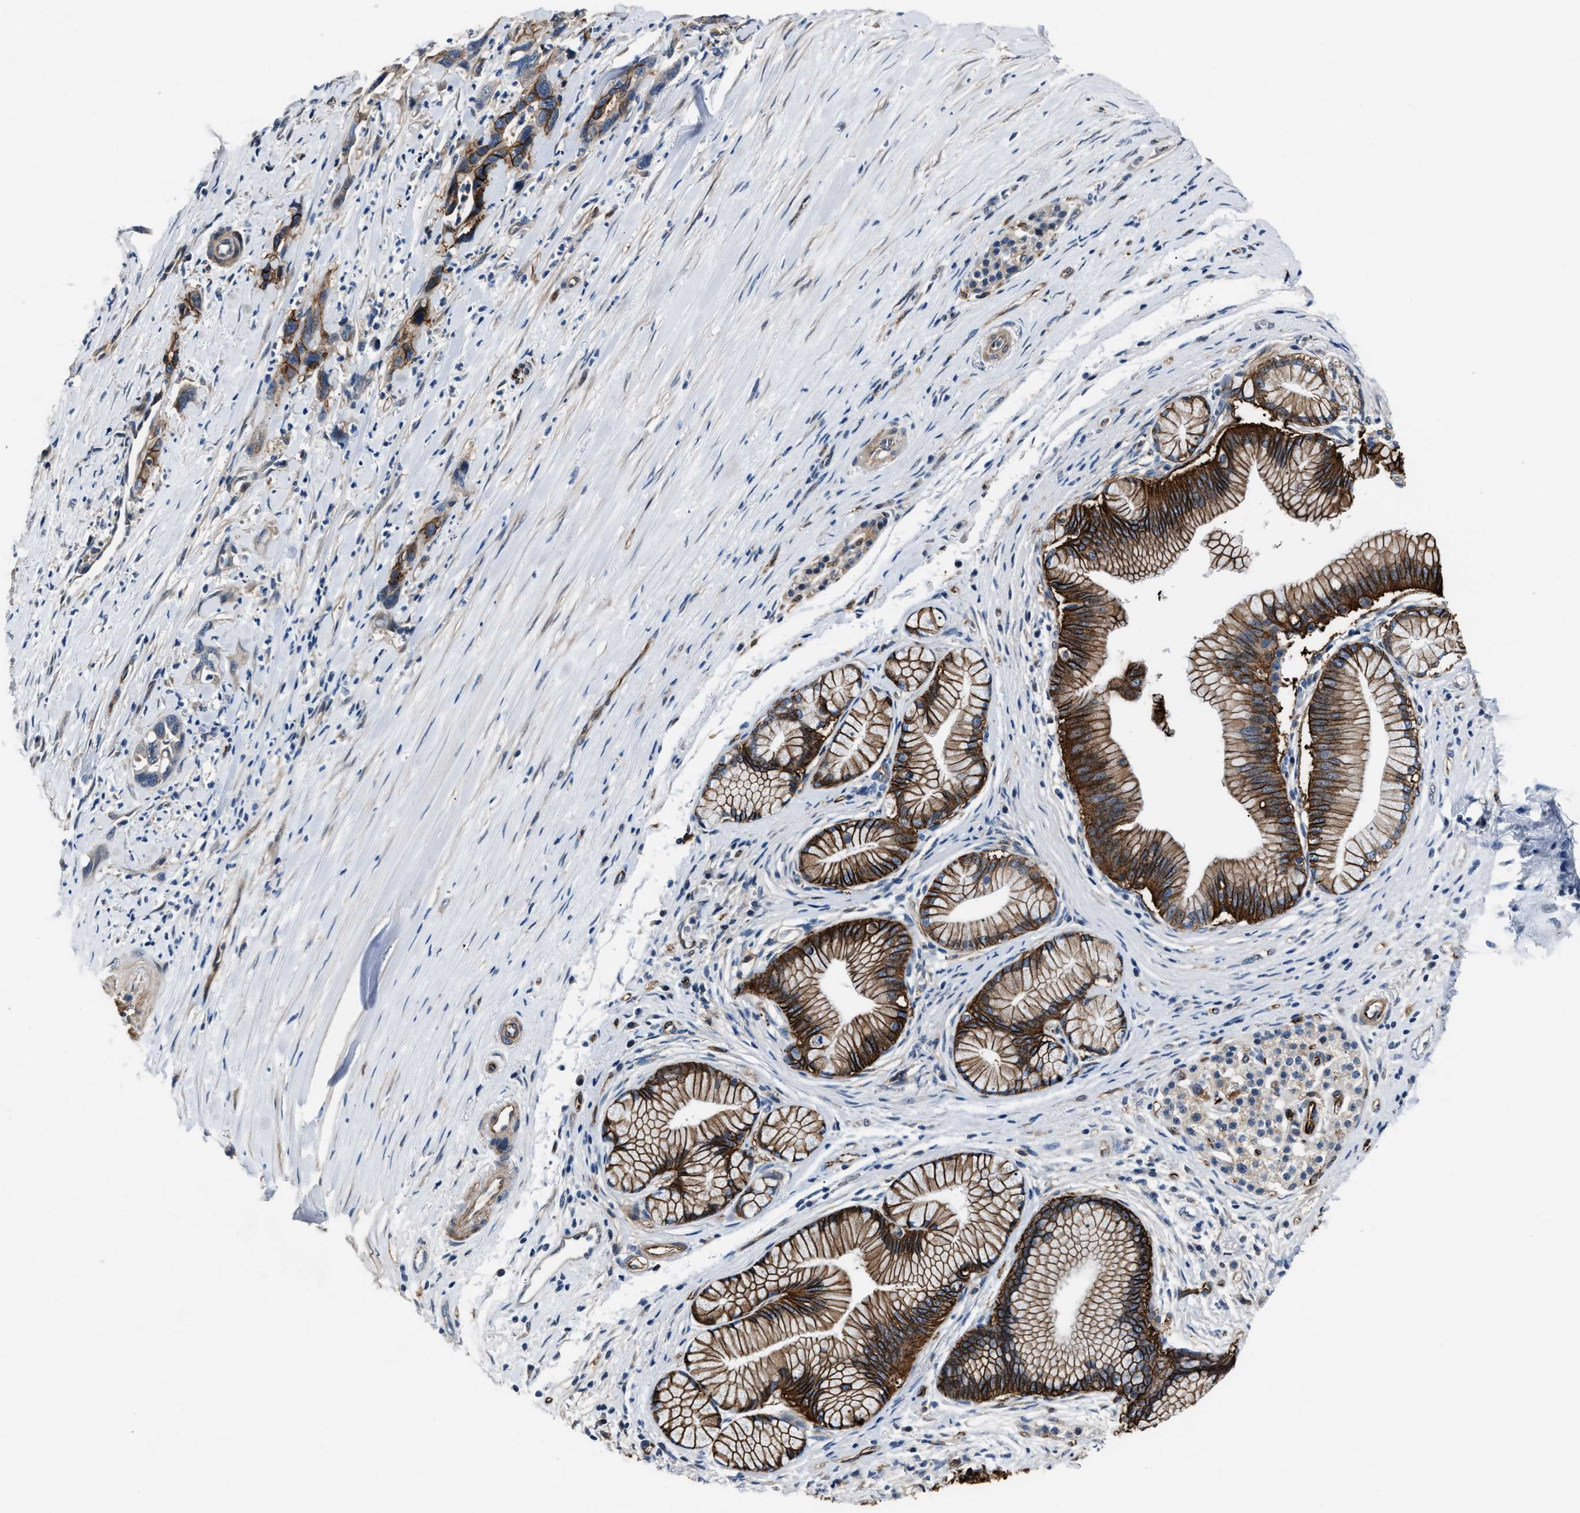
{"staining": {"intensity": "strong", "quantity": ">75%", "location": "cytoplasmic/membranous"}, "tissue": "pancreatic cancer", "cell_type": "Tumor cells", "image_type": "cancer", "snomed": [{"axis": "morphology", "description": "Adenocarcinoma, NOS"}, {"axis": "topography", "description": "Pancreas"}], "caption": "Immunohistochemical staining of human adenocarcinoma (pancreatic) reveals strong cytoplasmic/membranous protein staining in approximately >75% of tumor cells. The protein is stained brown, and the nuclei are stained in blue (DAB IHC with brightfield microscopy, high magnification).", "gene": "MPDZ", "patient": {"sex": "female", "age": 70}}